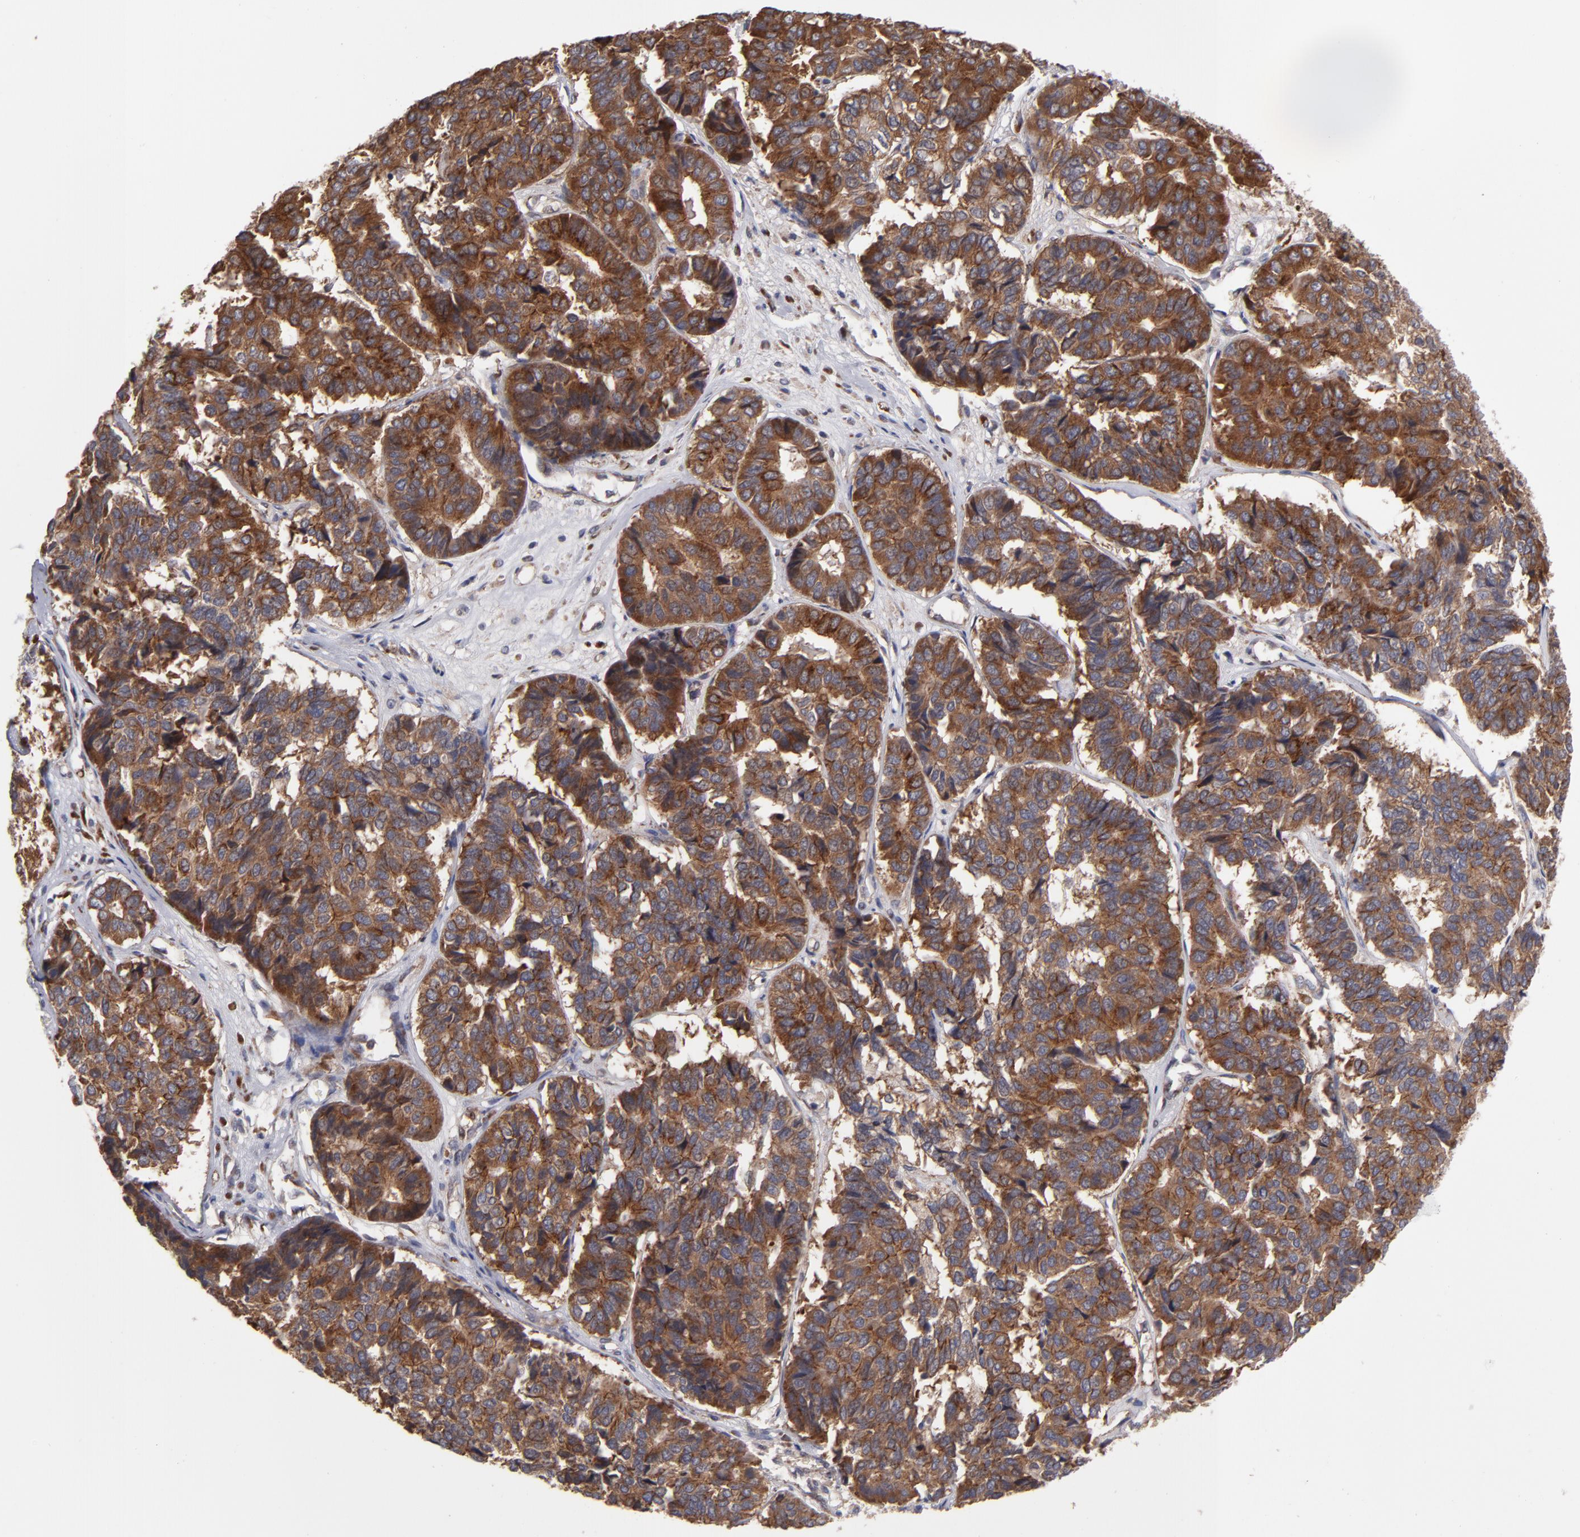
{"staining": {"intensity": "strong", "quantity": ">75%", "location": "cytoplasmic/membranous"}, "tissue": "pancreatic cancer", "cell_type": "Tumor cells", "image_type": "cancer", "snomed": [{"axis": "morphology", "description": "Adenocarcinoma, NOS"}, {"axis": "topography", "description": "Pancreas"}], "caption": "A brown stain shows strong cytoplasmic/membranous positivity of a protein in pancreatic adenocarcinoma tumor cells. (Stains: DAB in brown, nuclei in blue, Microscopy: brightfield microscopy at high magnification).", "gene": "SND1", "patient": {"sex": "male", "age": 50}}